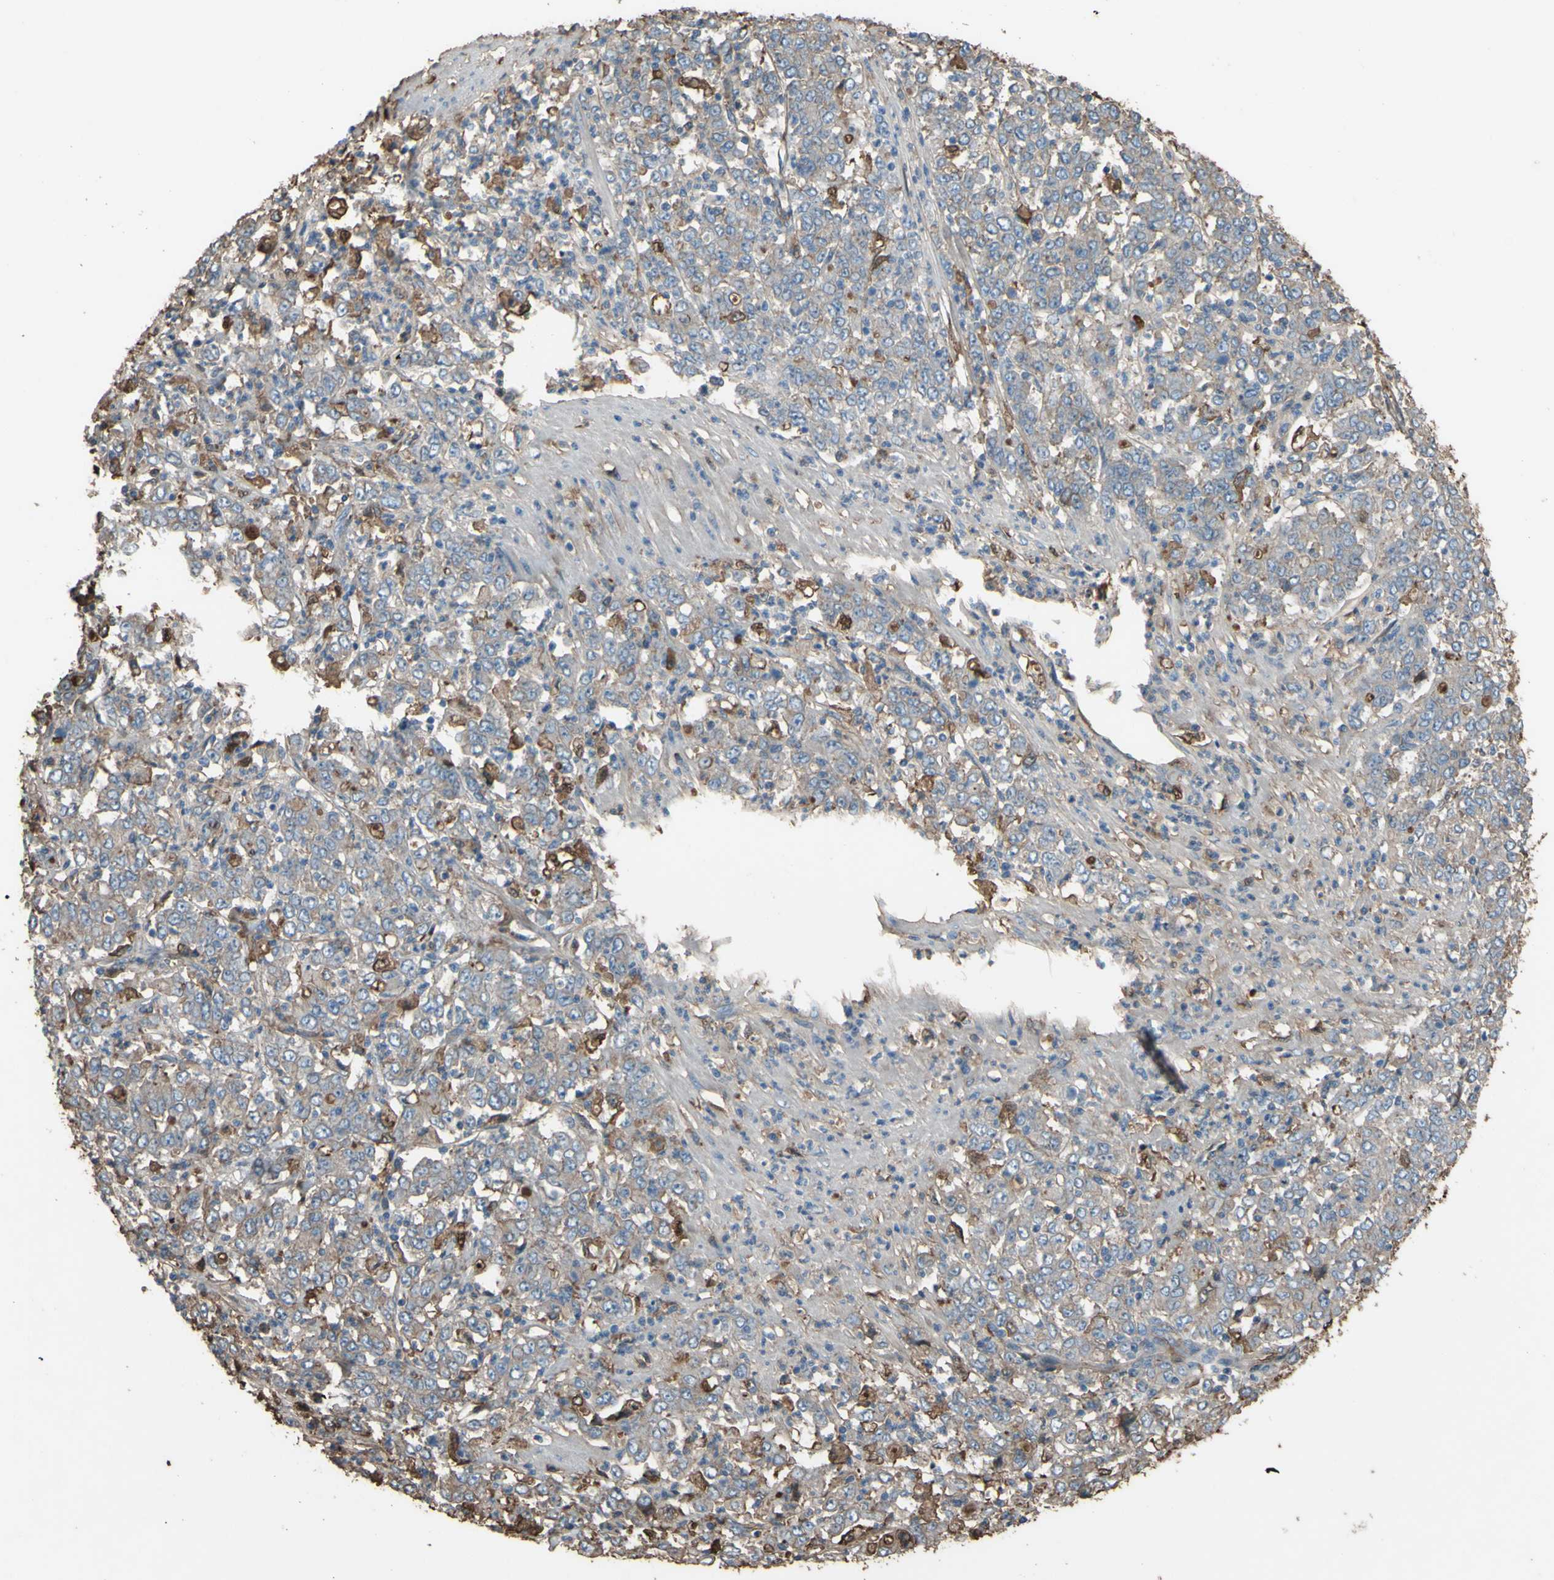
{"staining": {"intensity": "moderate", "quantity": "<25%", "location": "cytoplasmic/membranous"}, "tissue": "stomach cancer", "cell_type": "Tumor cells", "image_type": "cancer", "snomed": [{"axis": "morphology", "description": "Adenocarcinoma, NOS"}, {"axis": "topography", "description": "Stomach, lower"}], "caption": "DAB immunohistochemical staining of stomach cancer (adenocarcinoma) reveals moderate cytoplasmic/membranous protein positivity in about <25% of tumor cells.", "gene": "PTGDS", "patient": {"sex": "female", "age": 71}}